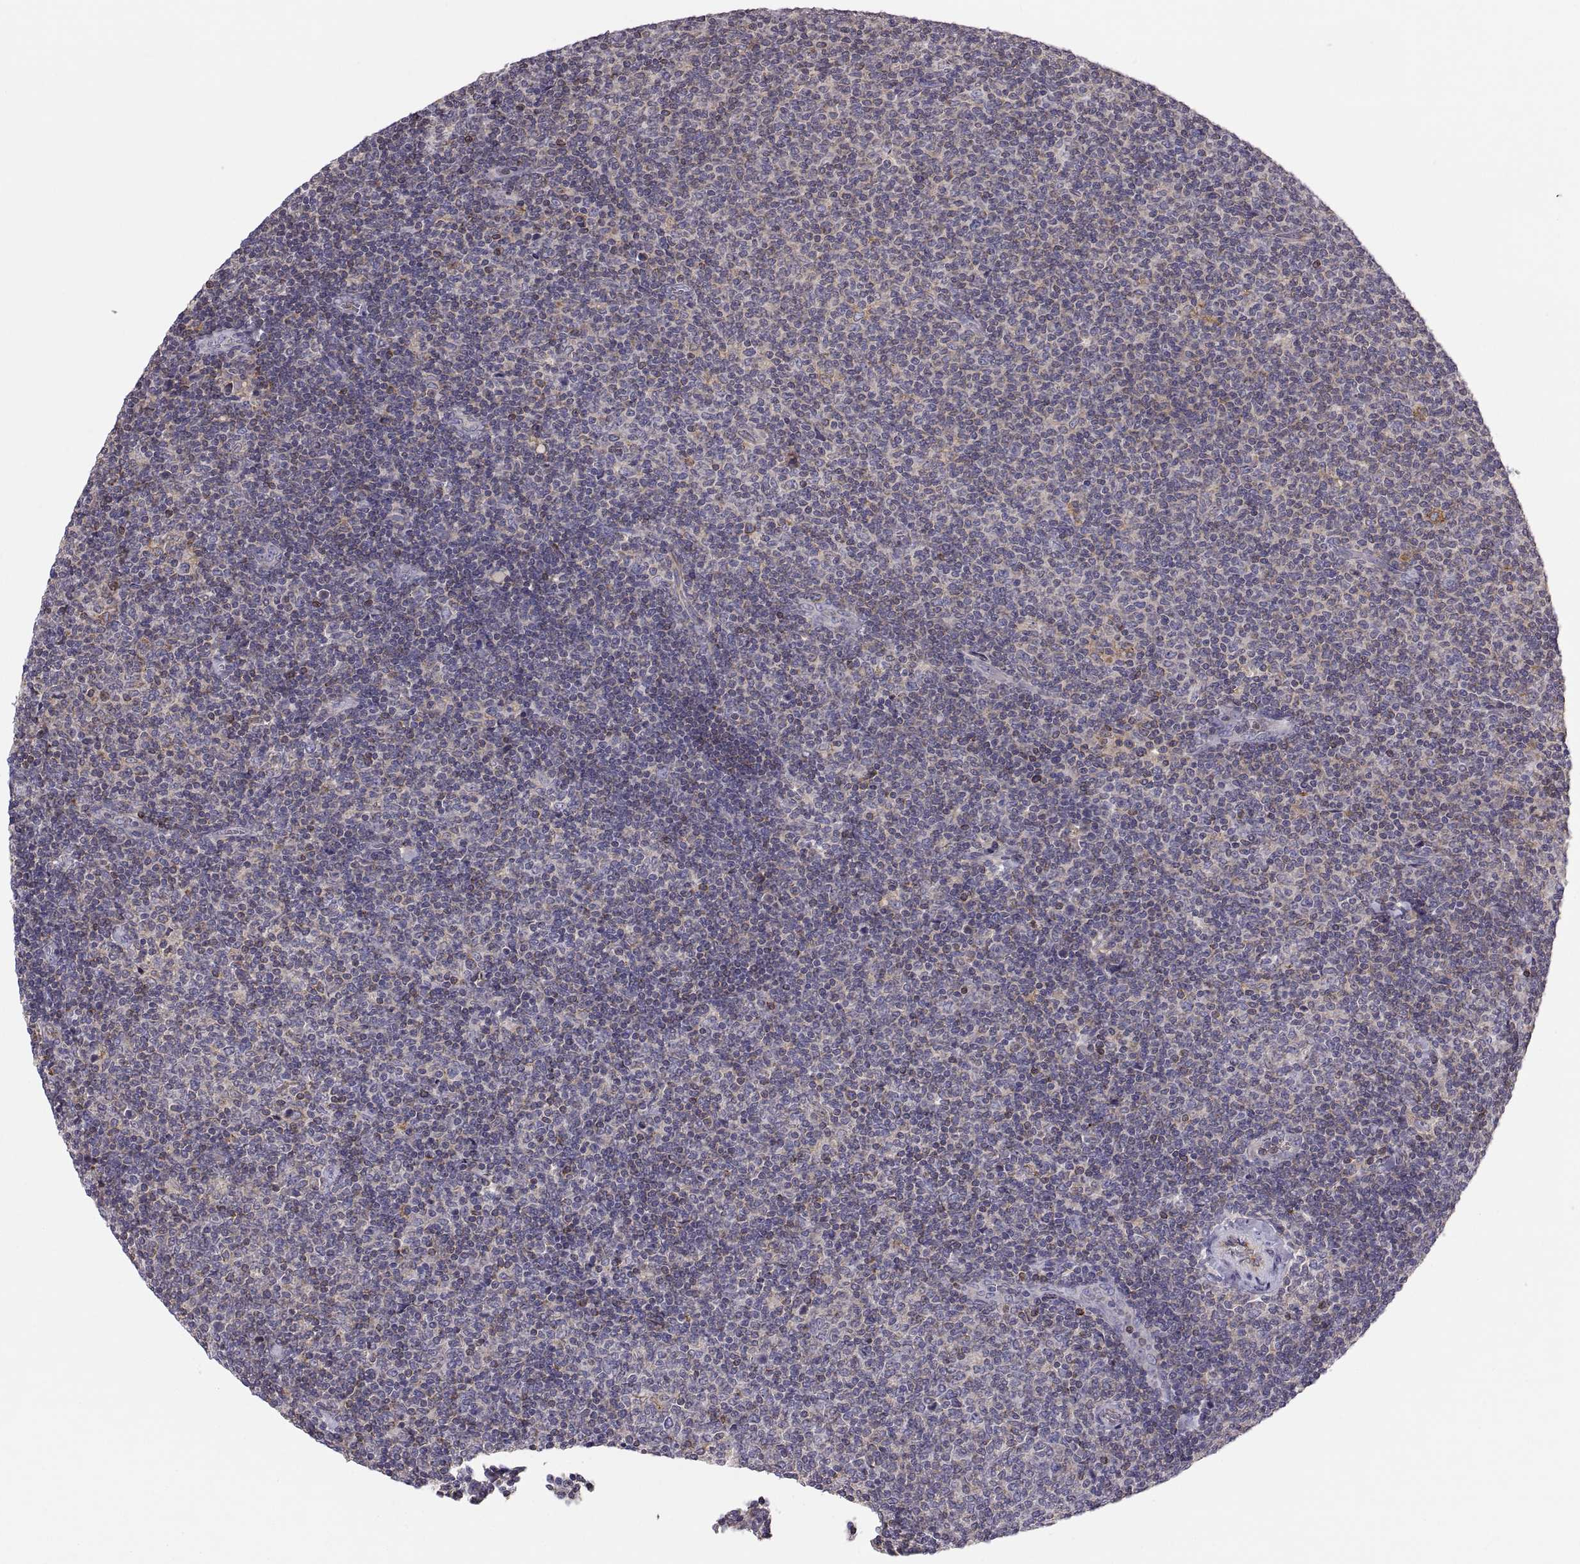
{"staining": {"intensity": "weak", "quantity": "<25%", "location": "cytoplasmic/membranous"}, "tissue": "lymphoma", "cell_type": "Tumor cells", "image_type": "cancer", "snomed": [{"axis": "morphology", "description": "Malignant lymphoma, non-Hodgkin's type, Low grade"}, {"axis": "topography", "description": "Lymph node"}], "caption": "The photomicrograph demonstrates no significant positivity in tumor cells of lymphoma.", "gene": "ERO1A", "patient": {"sex": "male", "age": 52}}